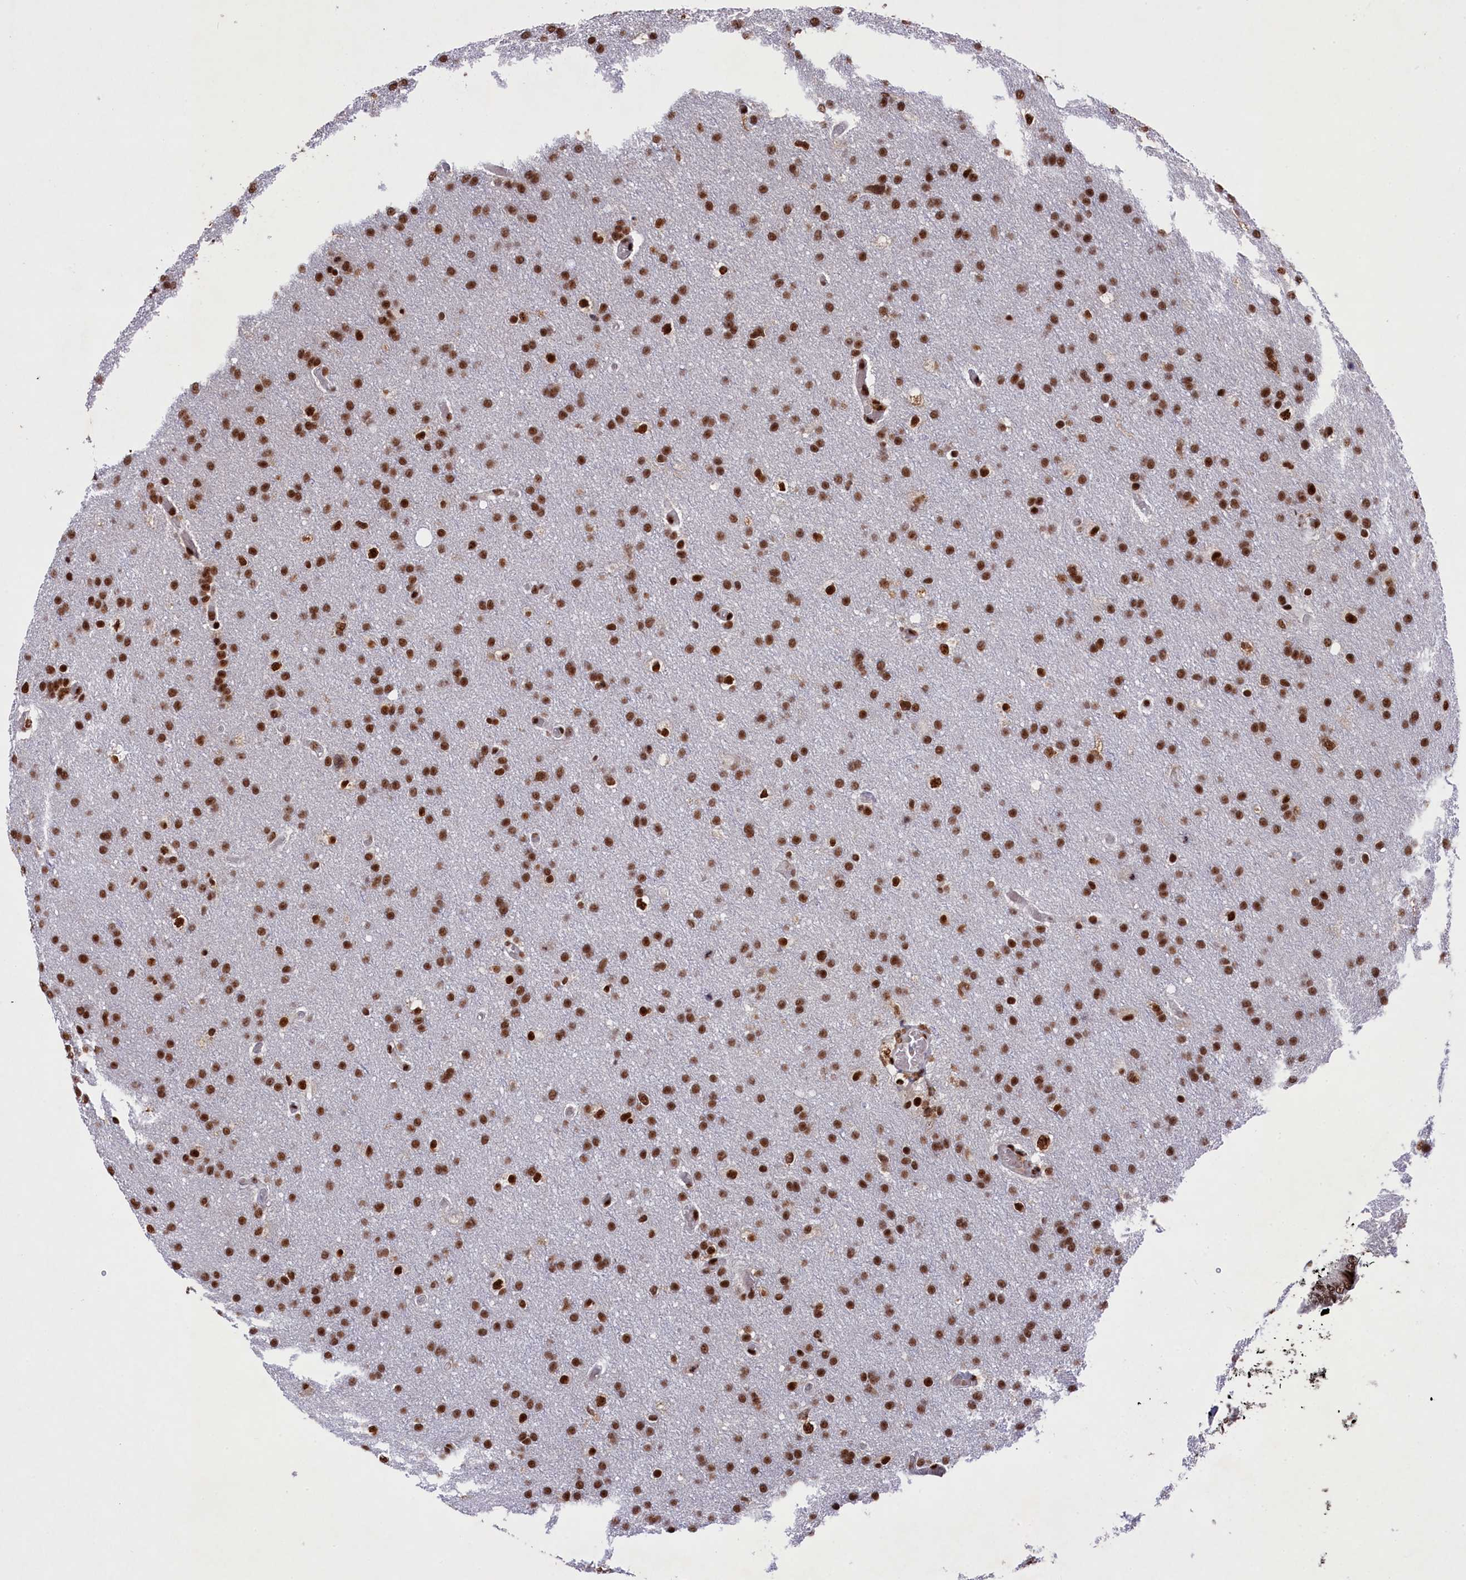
{"staining": {"intensity": "strong", "quantity": ">75%", "location": "nuclear"}, "tissue": "glioma", "cell_type": "Tumor cells", "image_type": "cancer", "snomed": [{"axis": "morphology", "description": "Glioma, malignant, High grade"}, {"axis": "topography", "description": "Cerebral cortex"}], "caption": "A micrograph of glioma stained for a protein displays strong nuclear brown staining in tumor cells.", "gene": "PRPF31", "patient": {"sex": "female", "age": 36}}